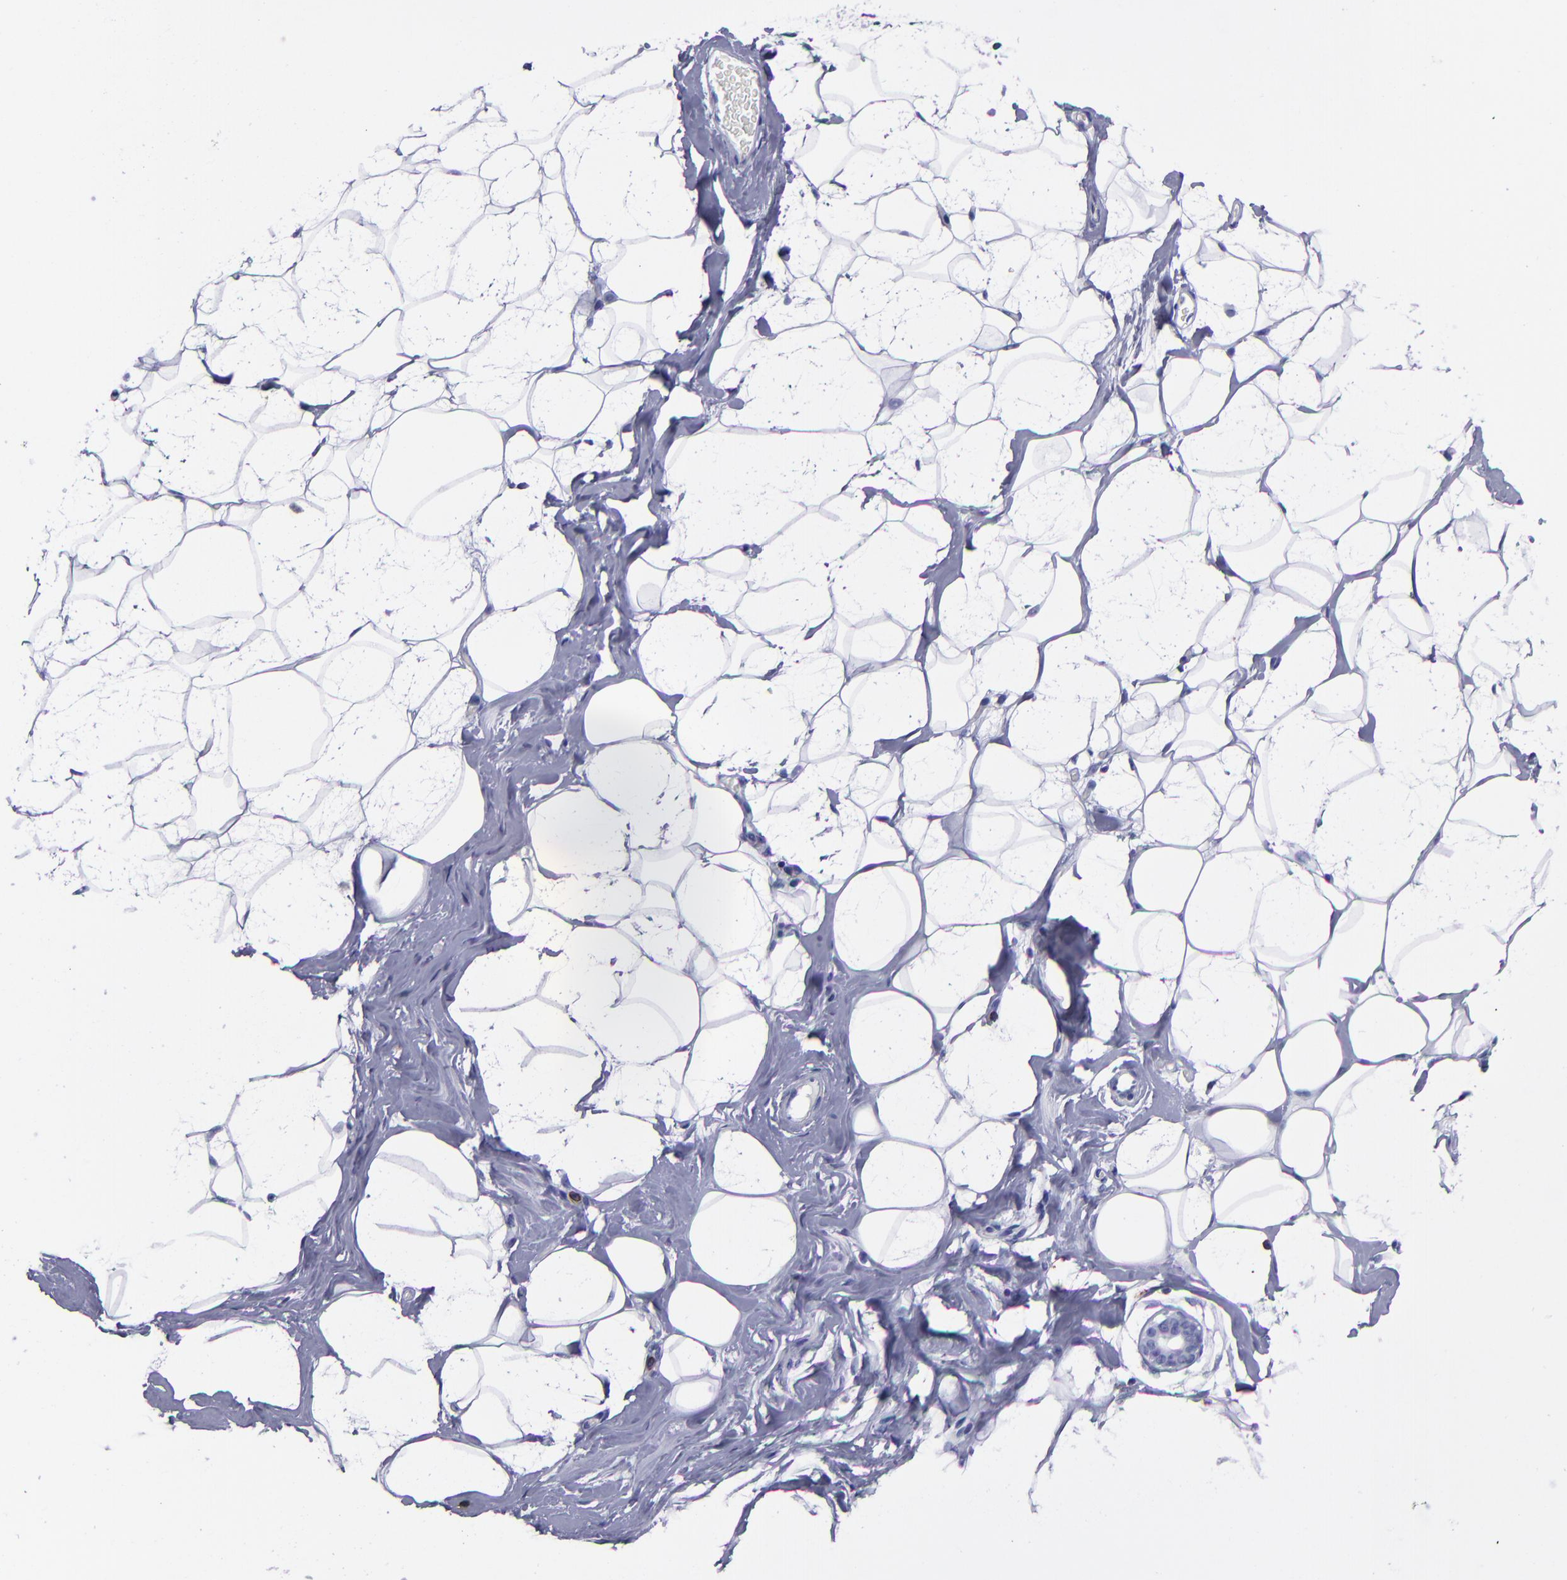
{"staining": {"intensity": "negative", "quantity": "none", "location": "none"}, "tissue": "breast", "cell_type": "Adipocytes", "image_type": "normal", "snomed": [{"axis": "morphology", "description": "Normal tissue, NOS"}, {"axis": "morphology", "description": "Fibrosis, NOS"}, {"axis": "topography", "description": "Breast"}], "caption": "Immunohistochemical staining of benign breast displays no significant expression in adipocytes.", "gene": "CD6", "patient": {"sex": "female", "age": 39}}